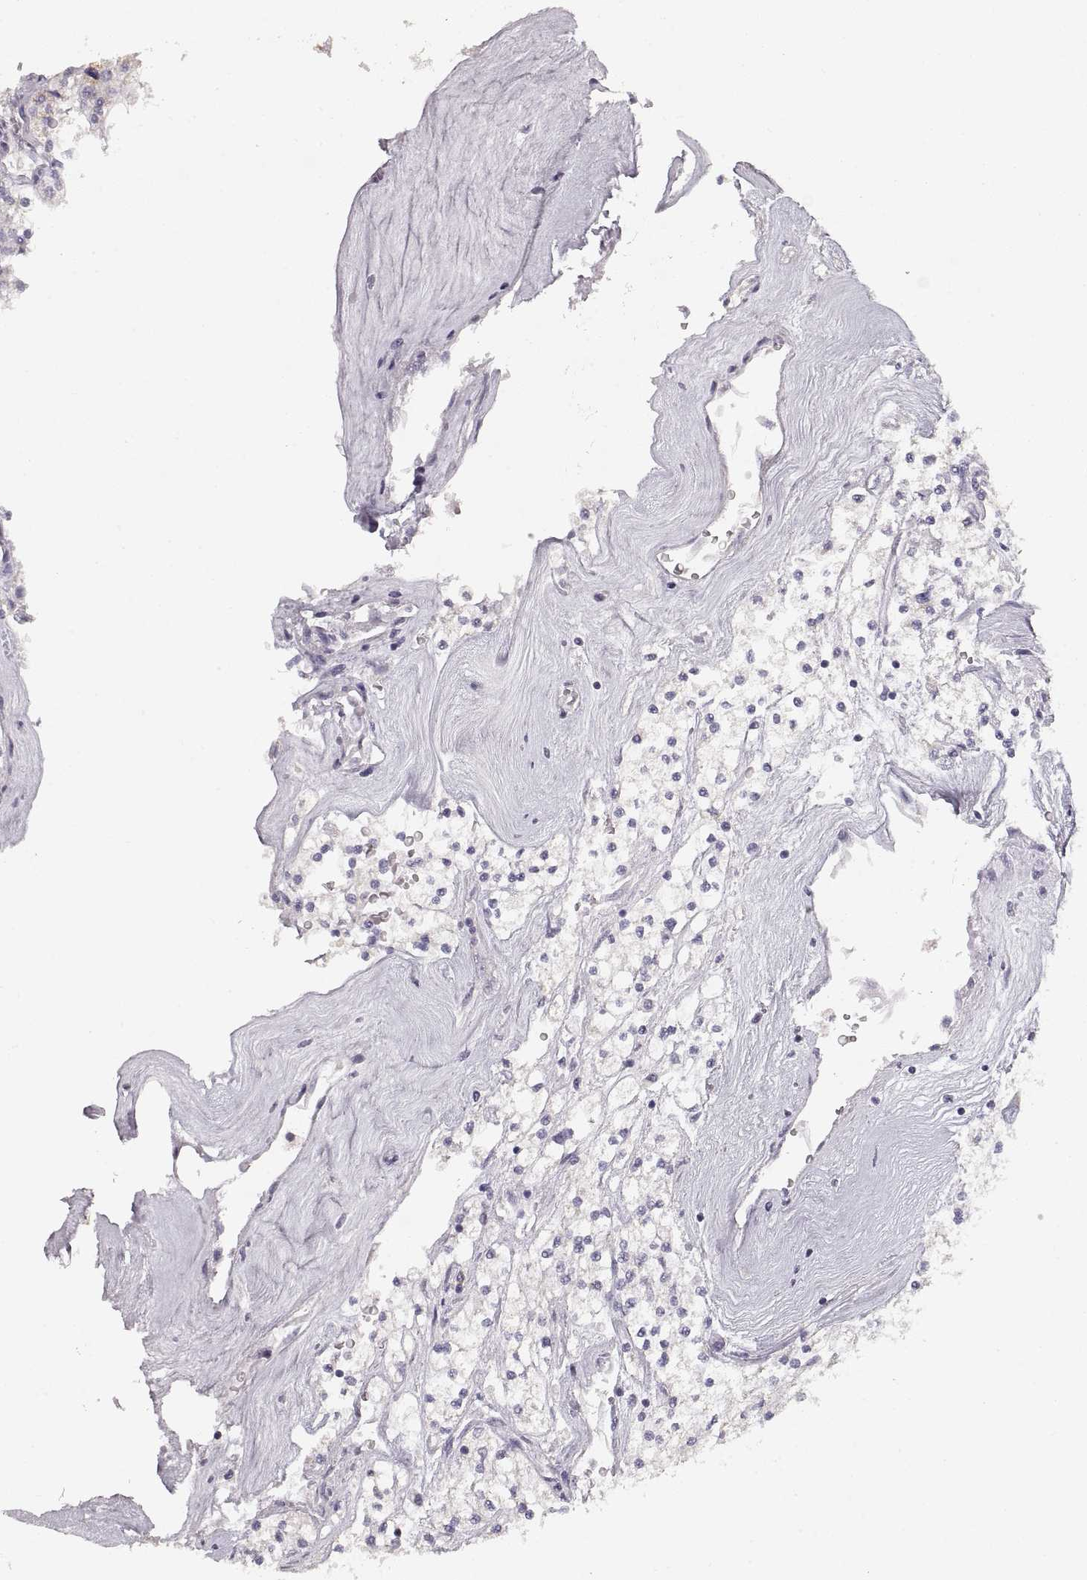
{"staining": {"intensity": "negative", "quantity": "none", "location": "none"}, "tissue": "renal cancer", "cell_type": "Tumor cells", "image_type": "cancer", "snomed": [{"axis": "morphology", "description": "Adenocarcinoma, NOS"}, {"axis": "topography", "description": "Kidney"}], "caption": "Tumor cells are negative for protein expression in human renal cancer. (Stains: DAB immunohistochemistry (IHC) with hematoxylin counter stain, Microscopy: brightfield microscopy at high magnification).", "gene": "ZP3", "patient": {"sex": "male", "age": 80}}